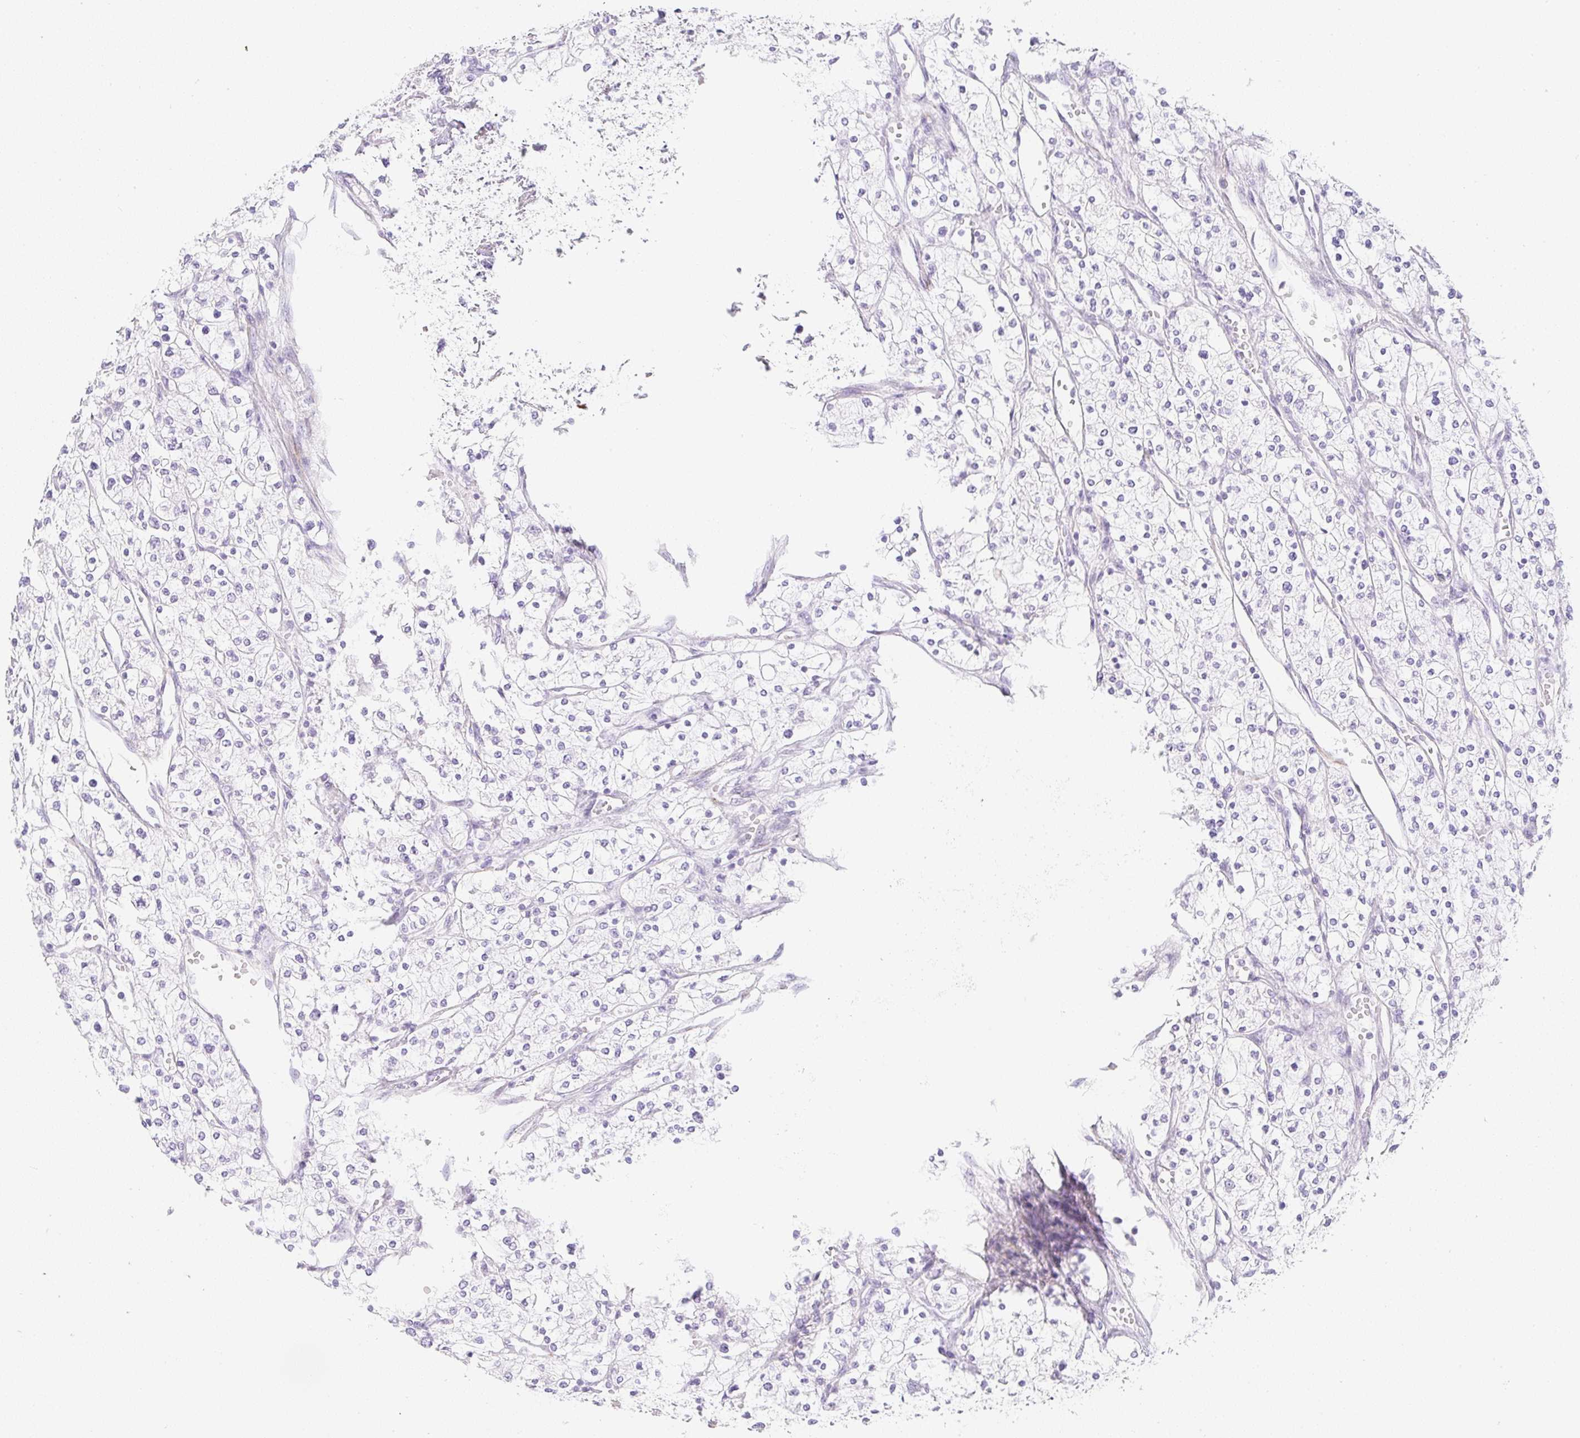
{"staining": {"intensity": "negative", "quantity": "none", "location": "none"}, "tissue": "renal cancer", "cell_type": "Tumor cells", "image_type": "cancer", "snomed": [{"axis": "morphology", "description": "Adenocarcinoma, NOS"}, {"axis": "topography", "description": "Kidney"}], "caption": "A micrograph of human renal adenocarcinoma is negative for staining in tumor cells.", "gene": "ZNF689", "patient": {"sex": "male", "age": 80}}